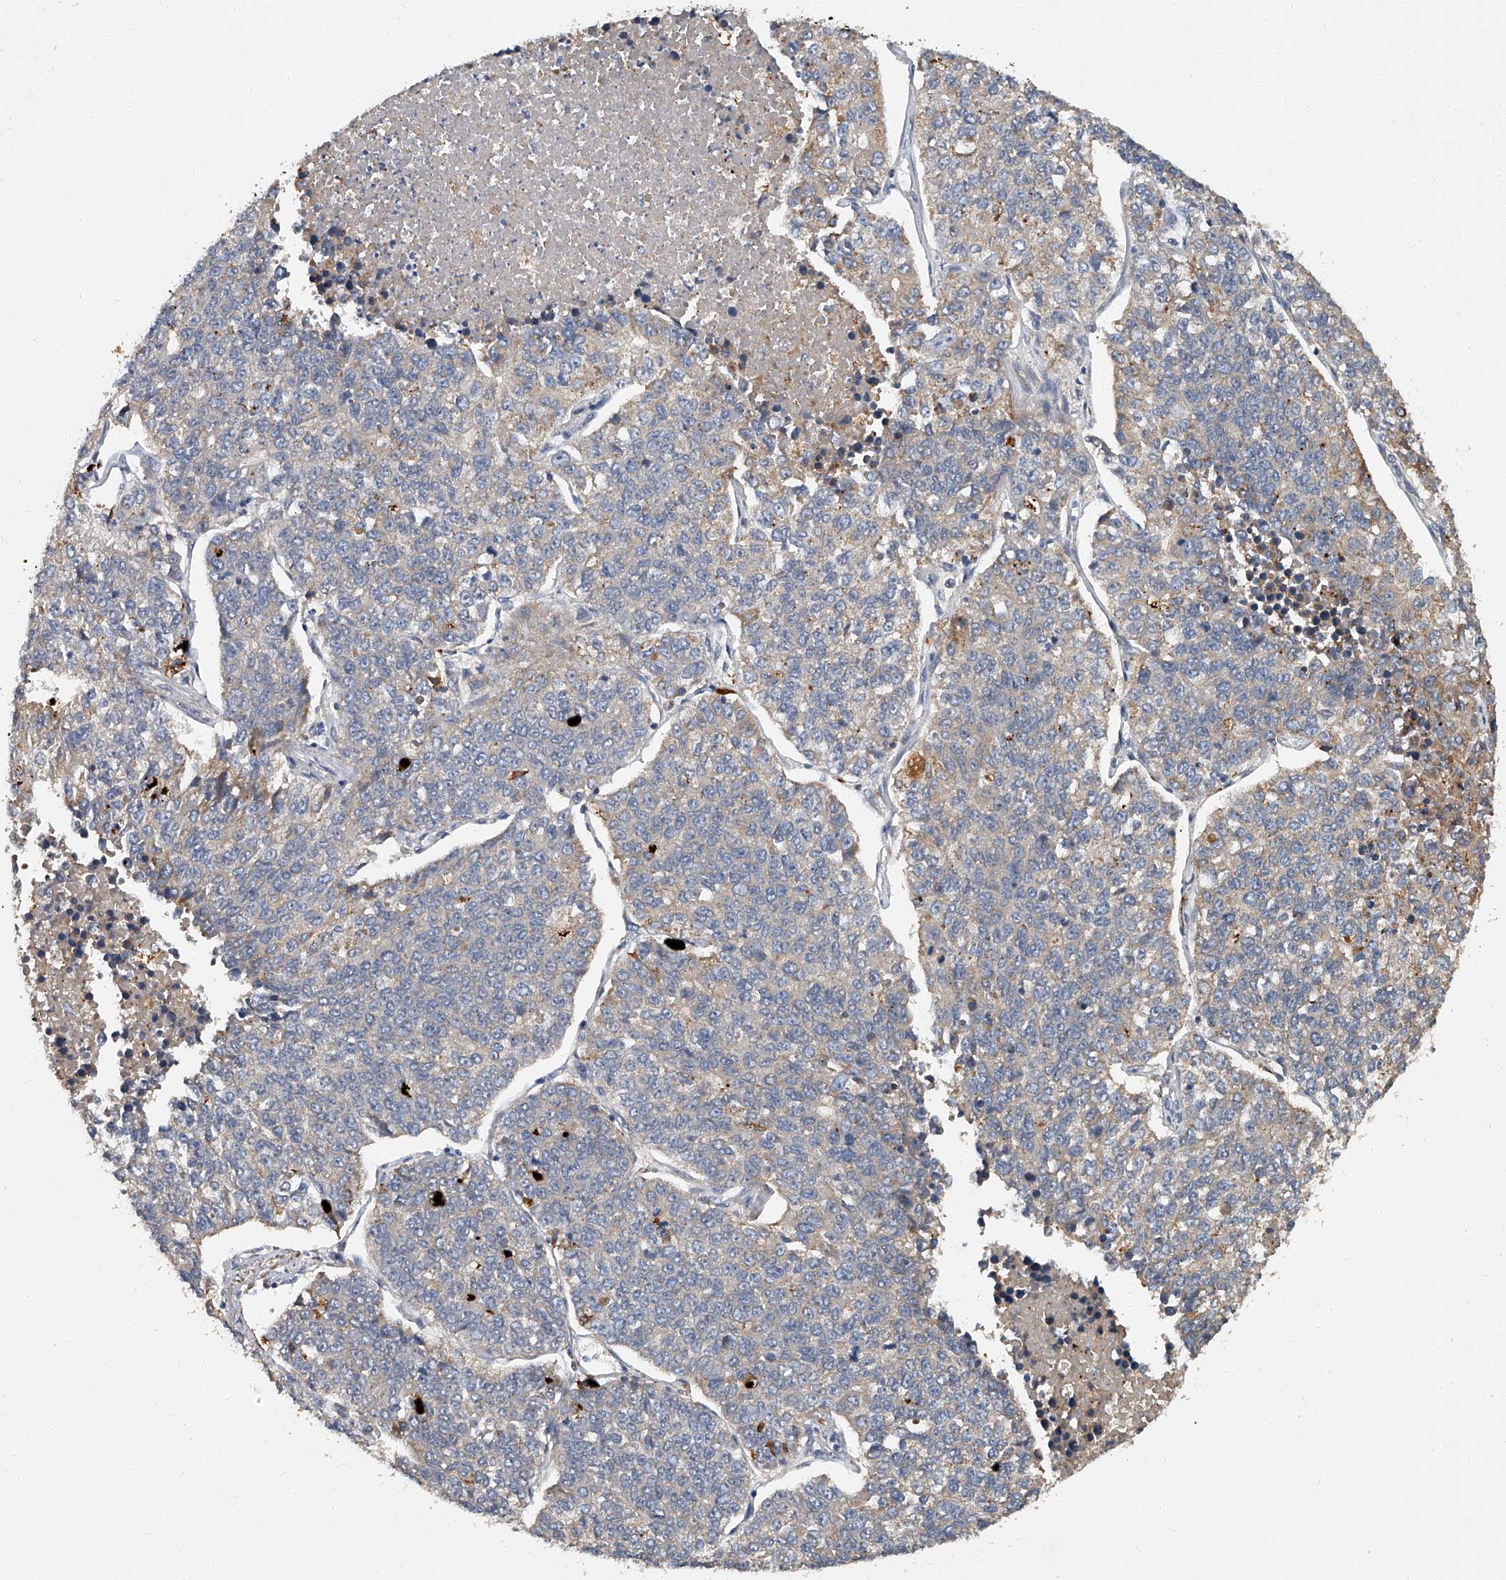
{"staining": {"intensity": "weak", "quantity": "<25%", "location": "cytoplasmic/membranous"}, "tissue": "lung cancer", "cell_type": "Tumor cells", "image_type": "cancer", "snomed": [{"axis": "morphology", "description": "Adenocarcinoma, NOS"}, {"axis": "topography", "description": "Lung"}], "caption": "Protein analysis of adenocarcinoma (lung) reveals no significant positivity in tumor cells. (DAB (3,3'-diaminobenzidine) immunohistochemistry (IHC) with hematoxylin counter stain).", "gene": "JAG2", "patient": {"sex": "male", "age": 49}}